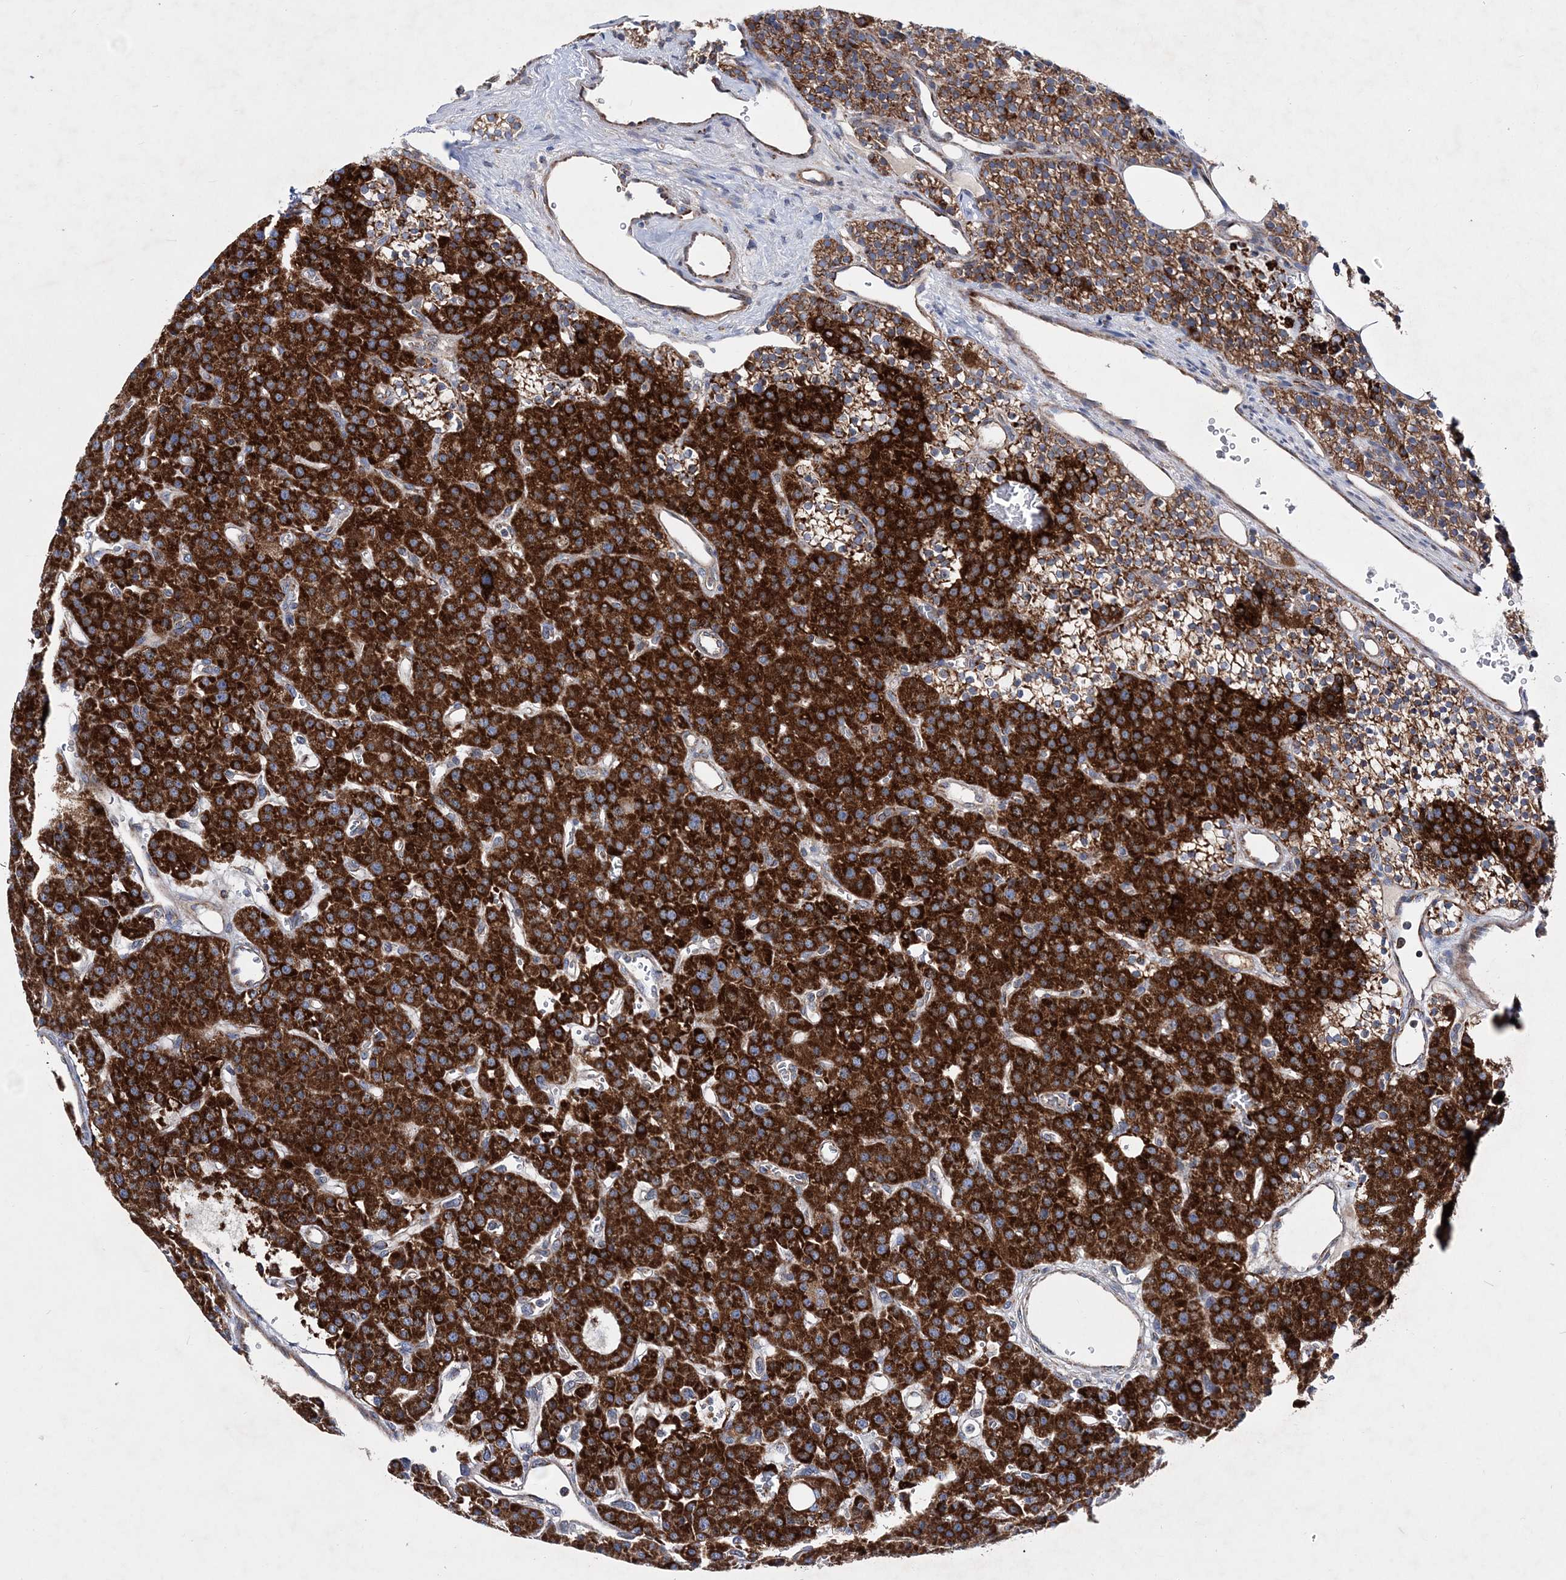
{"staining": {"intensity": "strong", "quantity": ">75%", "location": "cytoplasmic/membranous"}, "tissue": "parathyroid gland", "cell_type": "Glandular cells", "image_type": "normal", "snomed": [{"axis": "morphology", "description": "Normal tissue, NOS"}, {"axis": "morphology", "description": "Adenoma, NOS"}, {"axis": "topography", "description": "Parathyroid gland"}], "caption": "Immunohistochemistry (IHC) micrograph of normal human parathyroid gland stained for a protein (brown), which demonstrates high levels of strong cytoplasmic/membranous positivity in about >75% of glandular cells.", "gene": "NGLY1", "patient": {"sex": "female", "age": 81}}